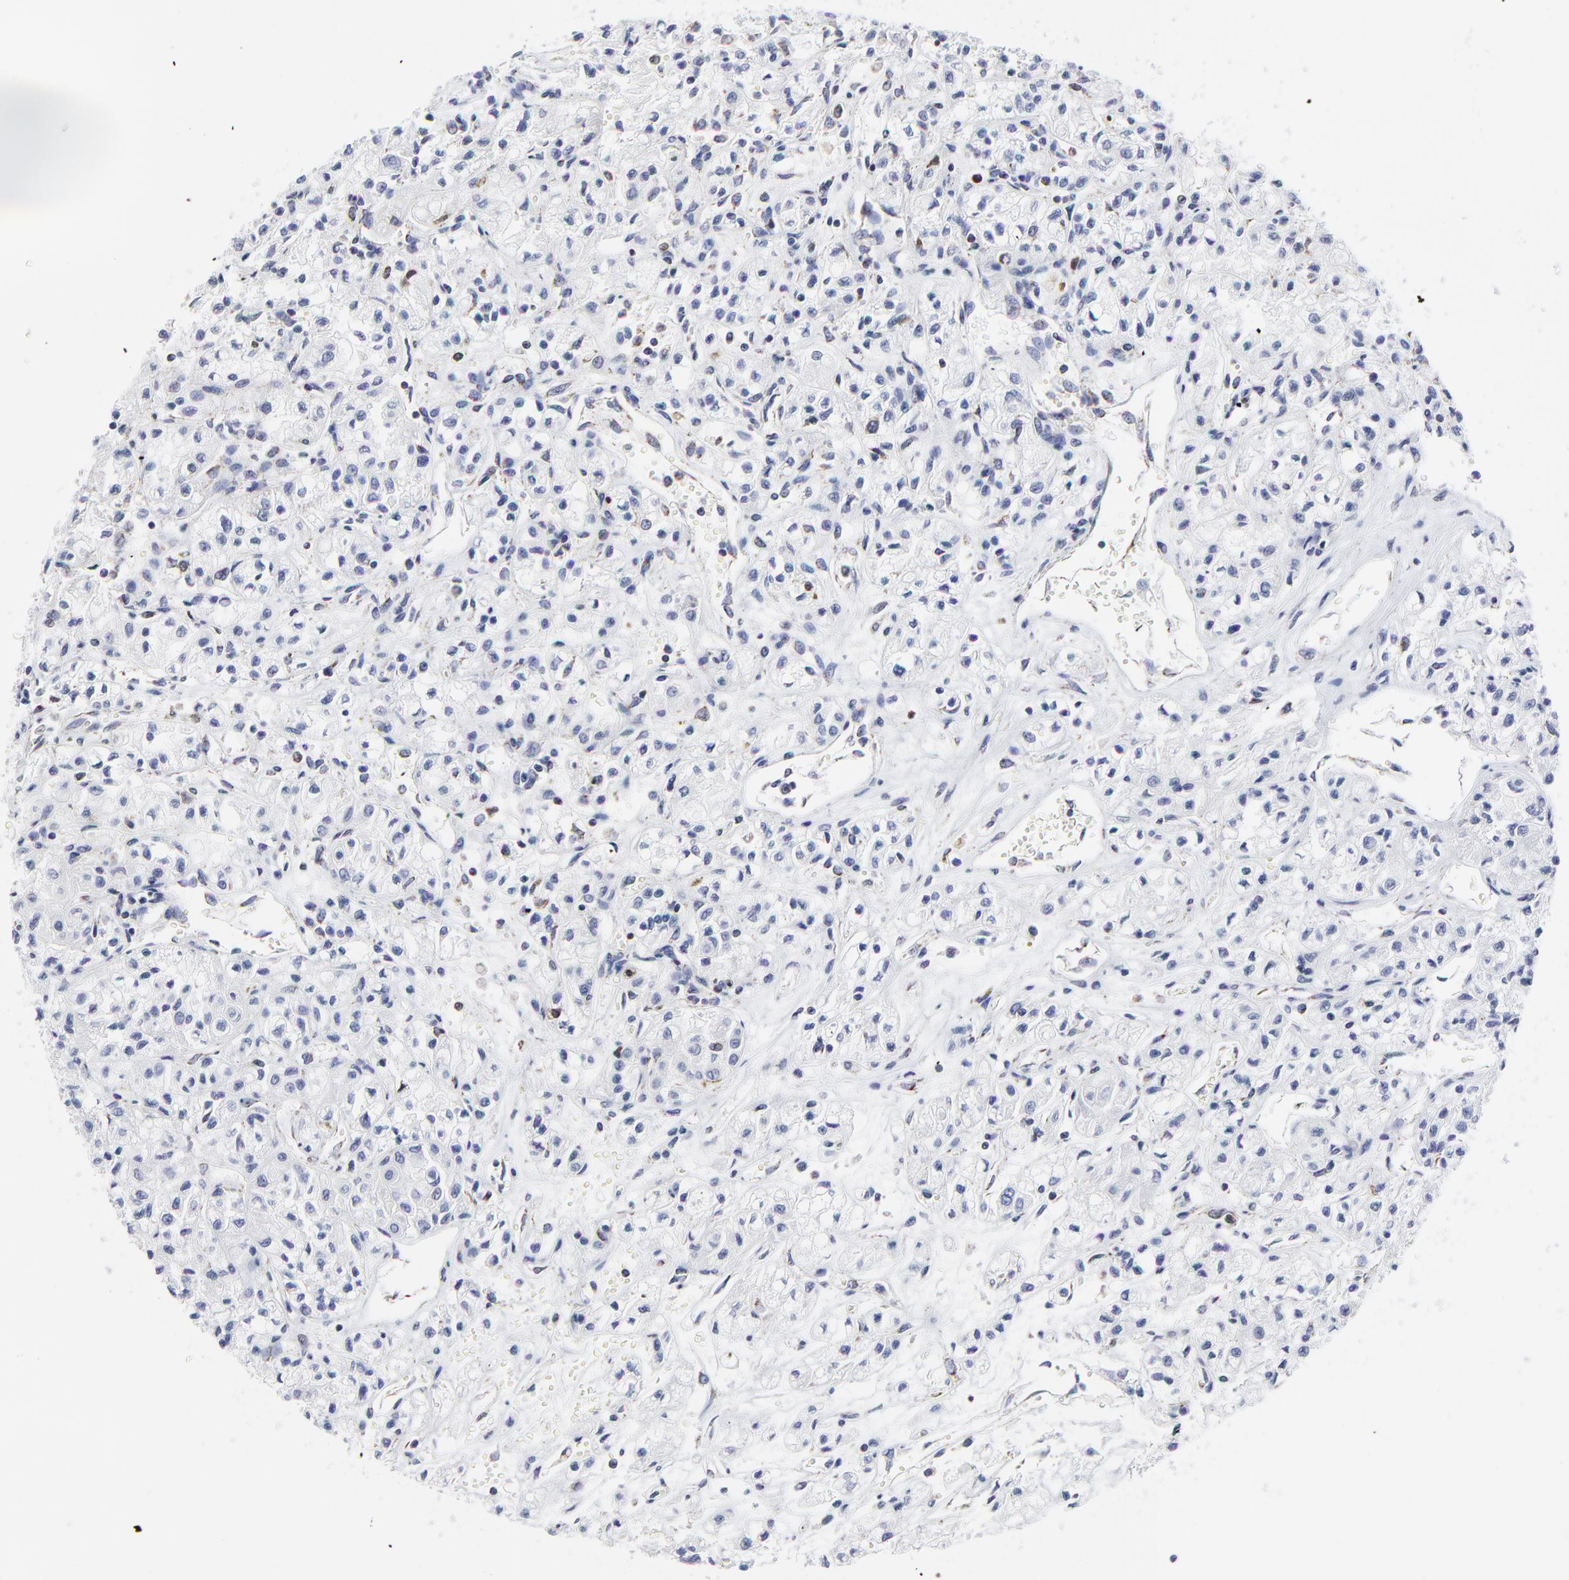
{"staining": {"intensity": "negative", "quantity": "none", "location": "none"}, "tissue": "renal cancer", "cell_type": "Tumor cells", "image_type": "cancer", "snomed": [{"axis": "morphology", "description": "Adenocarcinoma, NOS"}, {"axis": "topography", "description": "Kidney"}], "caption": "IHC image of neoplastic tissue: renal cancer stained with DAB (3,3'-diaminobenzidine) displays no significant protein staining in tumor cells.", "gene": "NCAPH", "patient": {"sex": "male", "age": 78}}